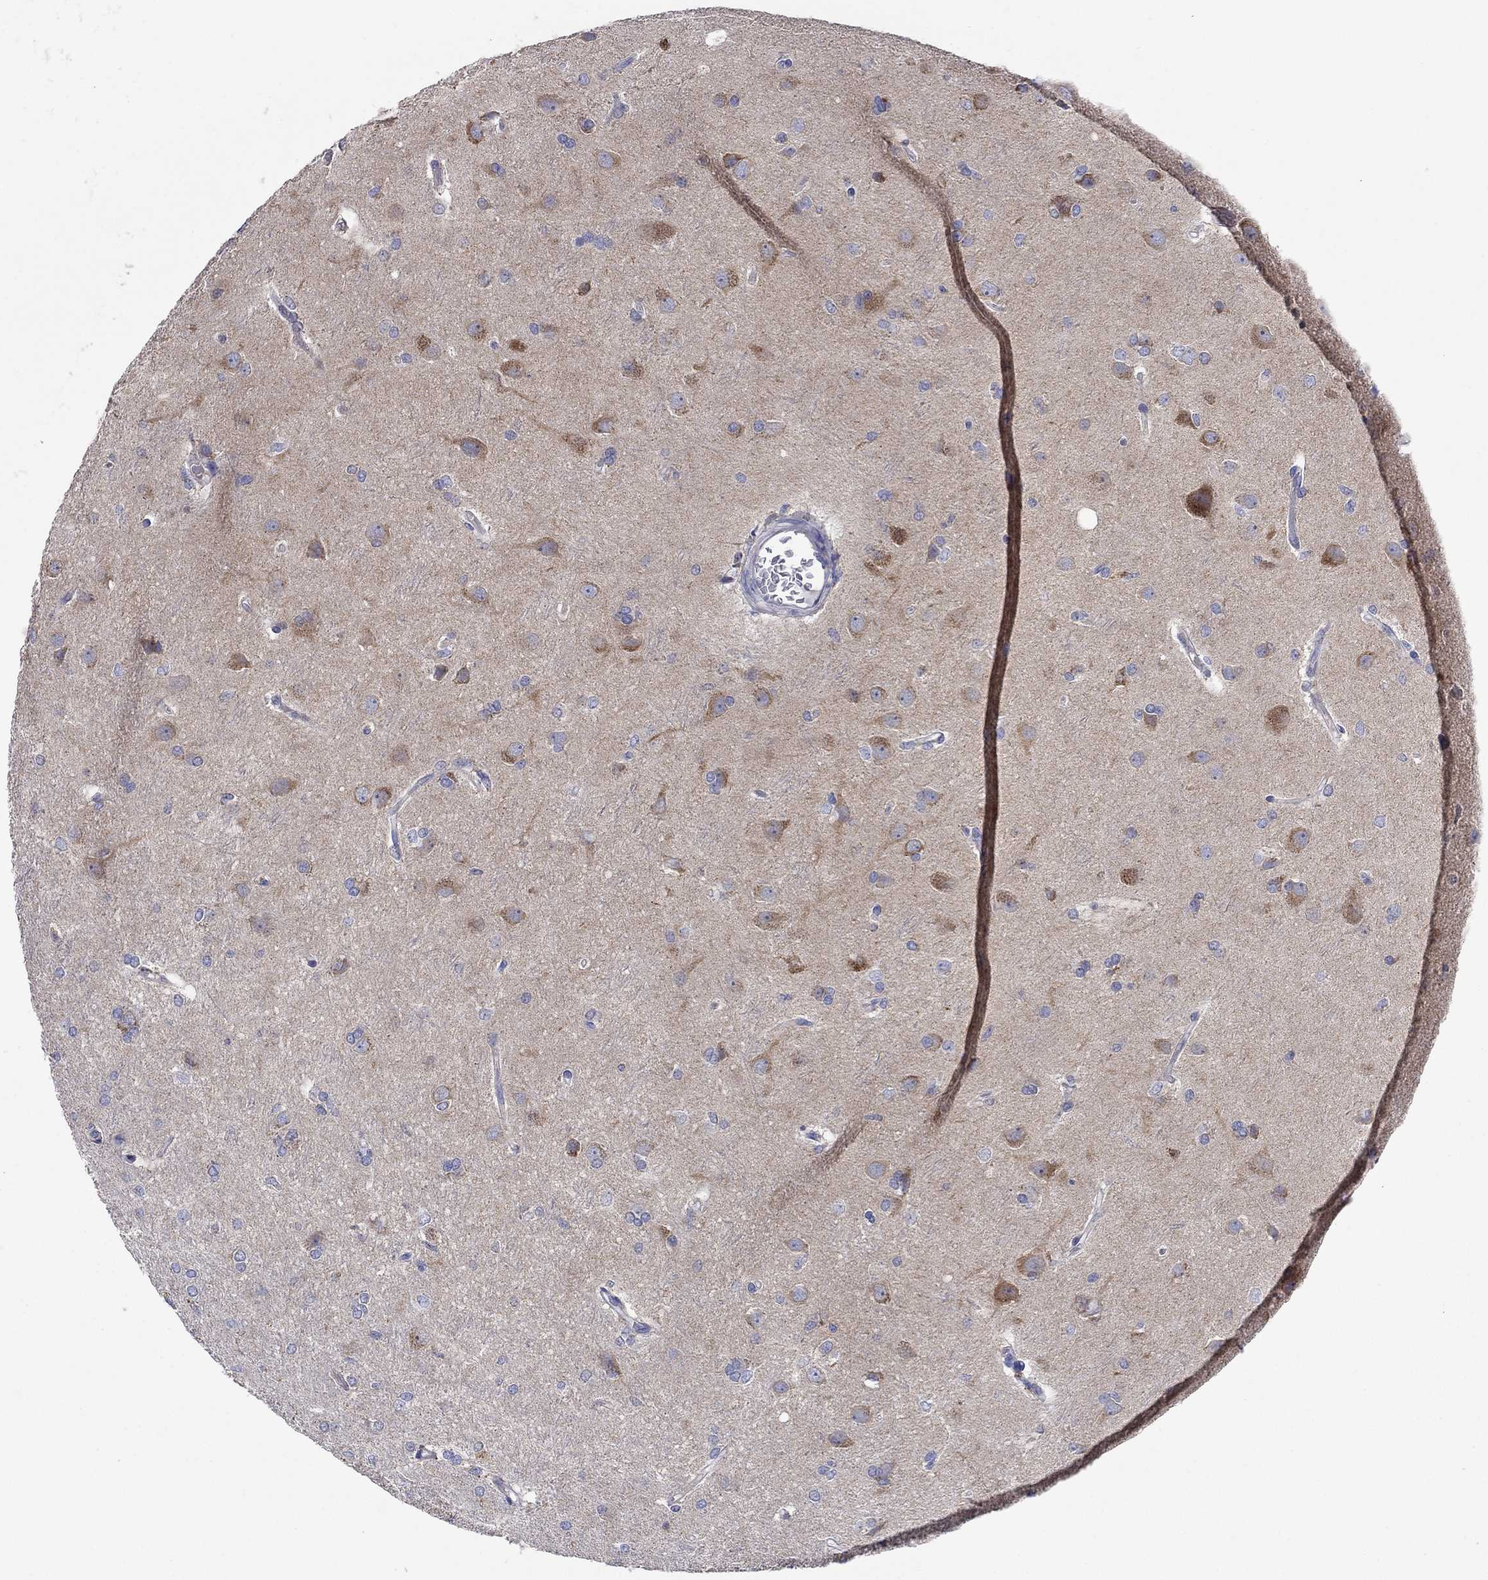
{"staining": {"intensity": "negative", "quantity": "none", "location": "none"}, "tissue": "glioma", "cell_type": "Tumor cells", "image_type": "cancer", "snomed": [{"axis": "morphology", "description": "Glioma, malignant, High grade"}, {"axis": "topography", "description": "Brain"}], "caption": "IHC of malignant glioma (high-grade) shows no expression in tumor cells.", "gene": "CLVS1", "patient": {"sex": "male", "age": 68}}